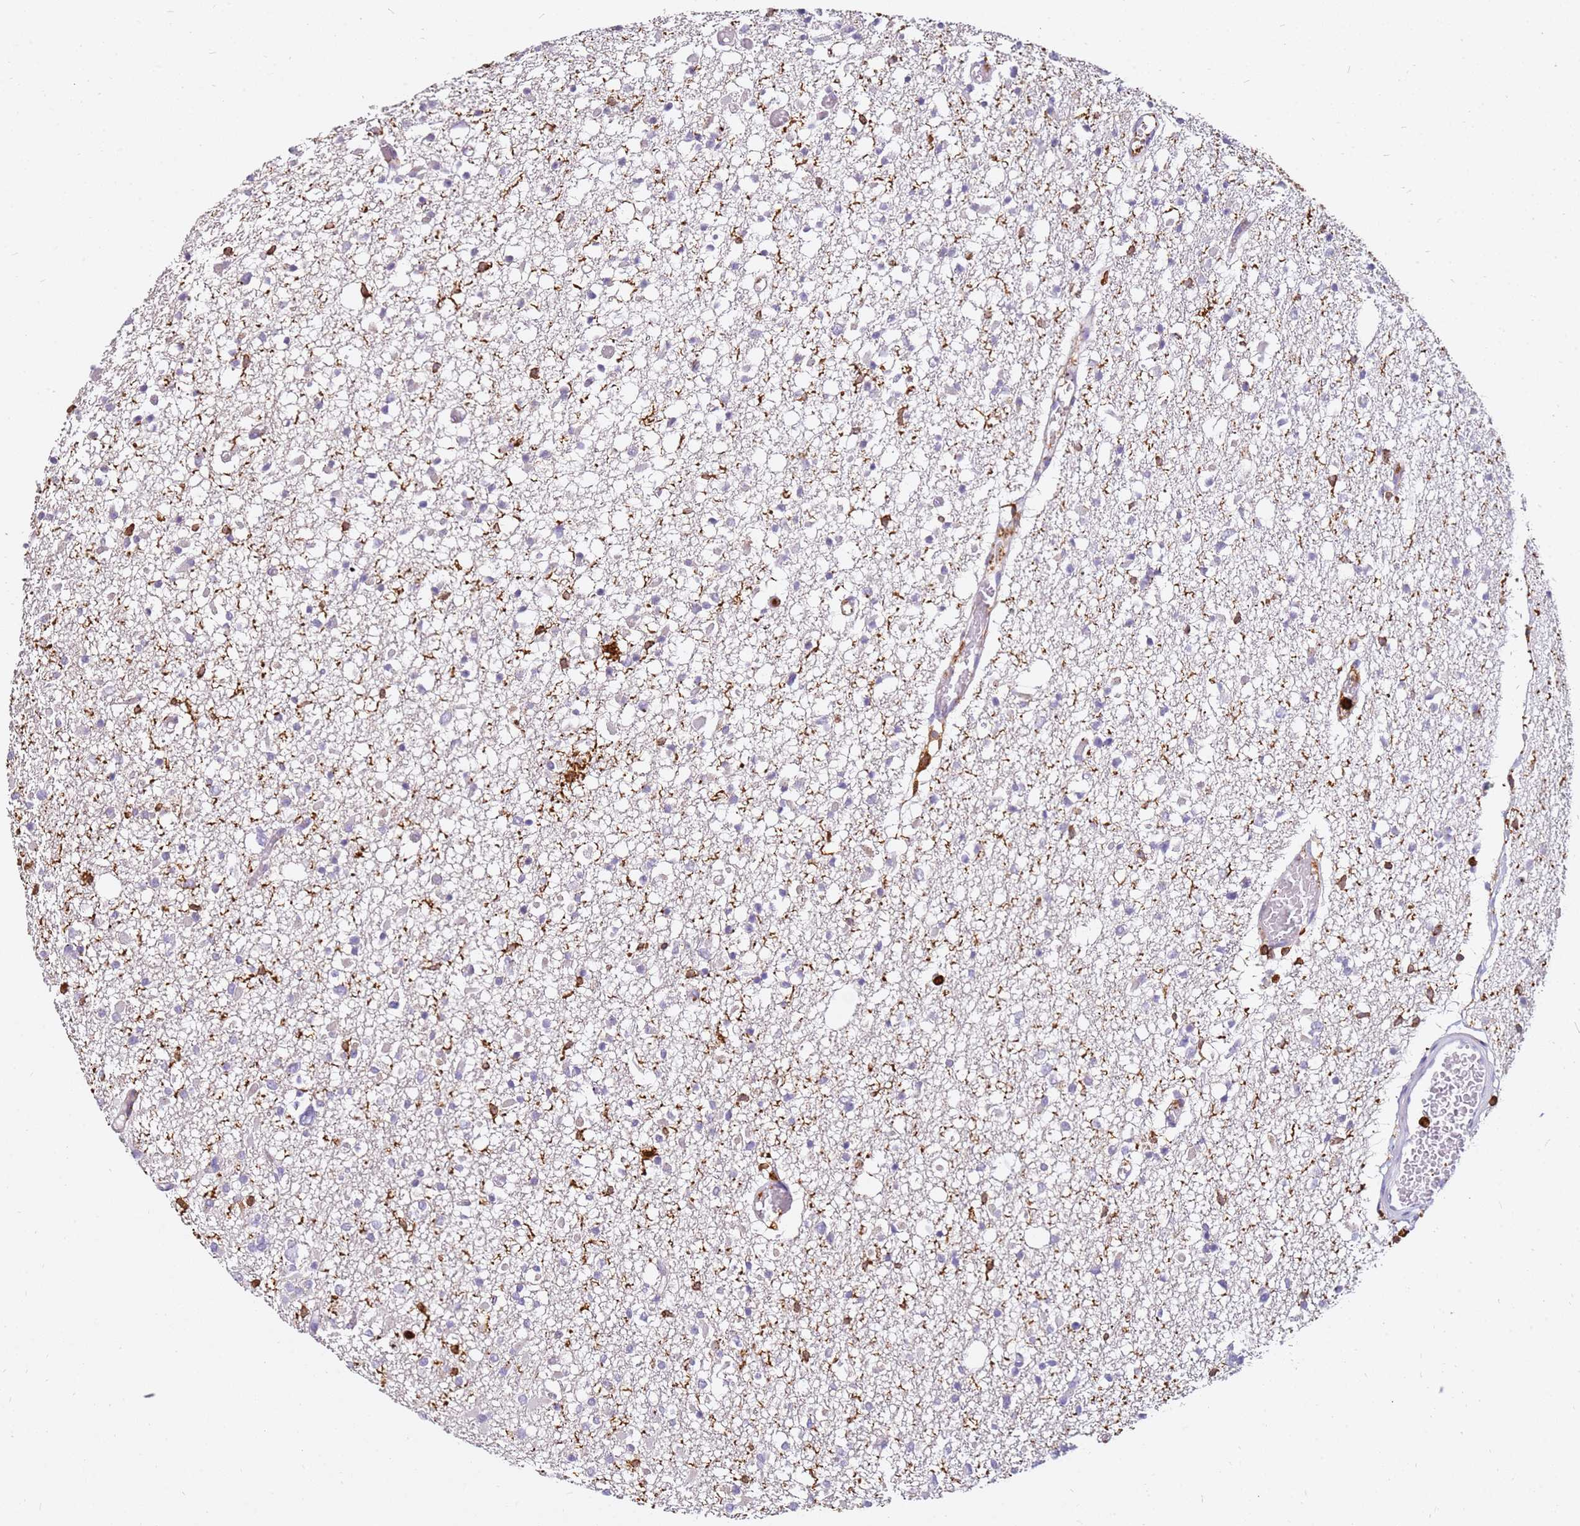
{"staining": {"intensity": "negative", "quantity": "none", "location": "none"}, "tissue": "glioma", "cell_type": "Tumor cells", "image_type": "cancer", "snomed": [{"axis": "morphology", "description": "Glioma, malignant, Low grade"}, {"axis": "topography", "description": "Brain"}], "caption": "Tumor cells are negative for brown protein staining in glioma.", "gene": "CORO1A", "patient": {"sex": "female", "age": 22}}